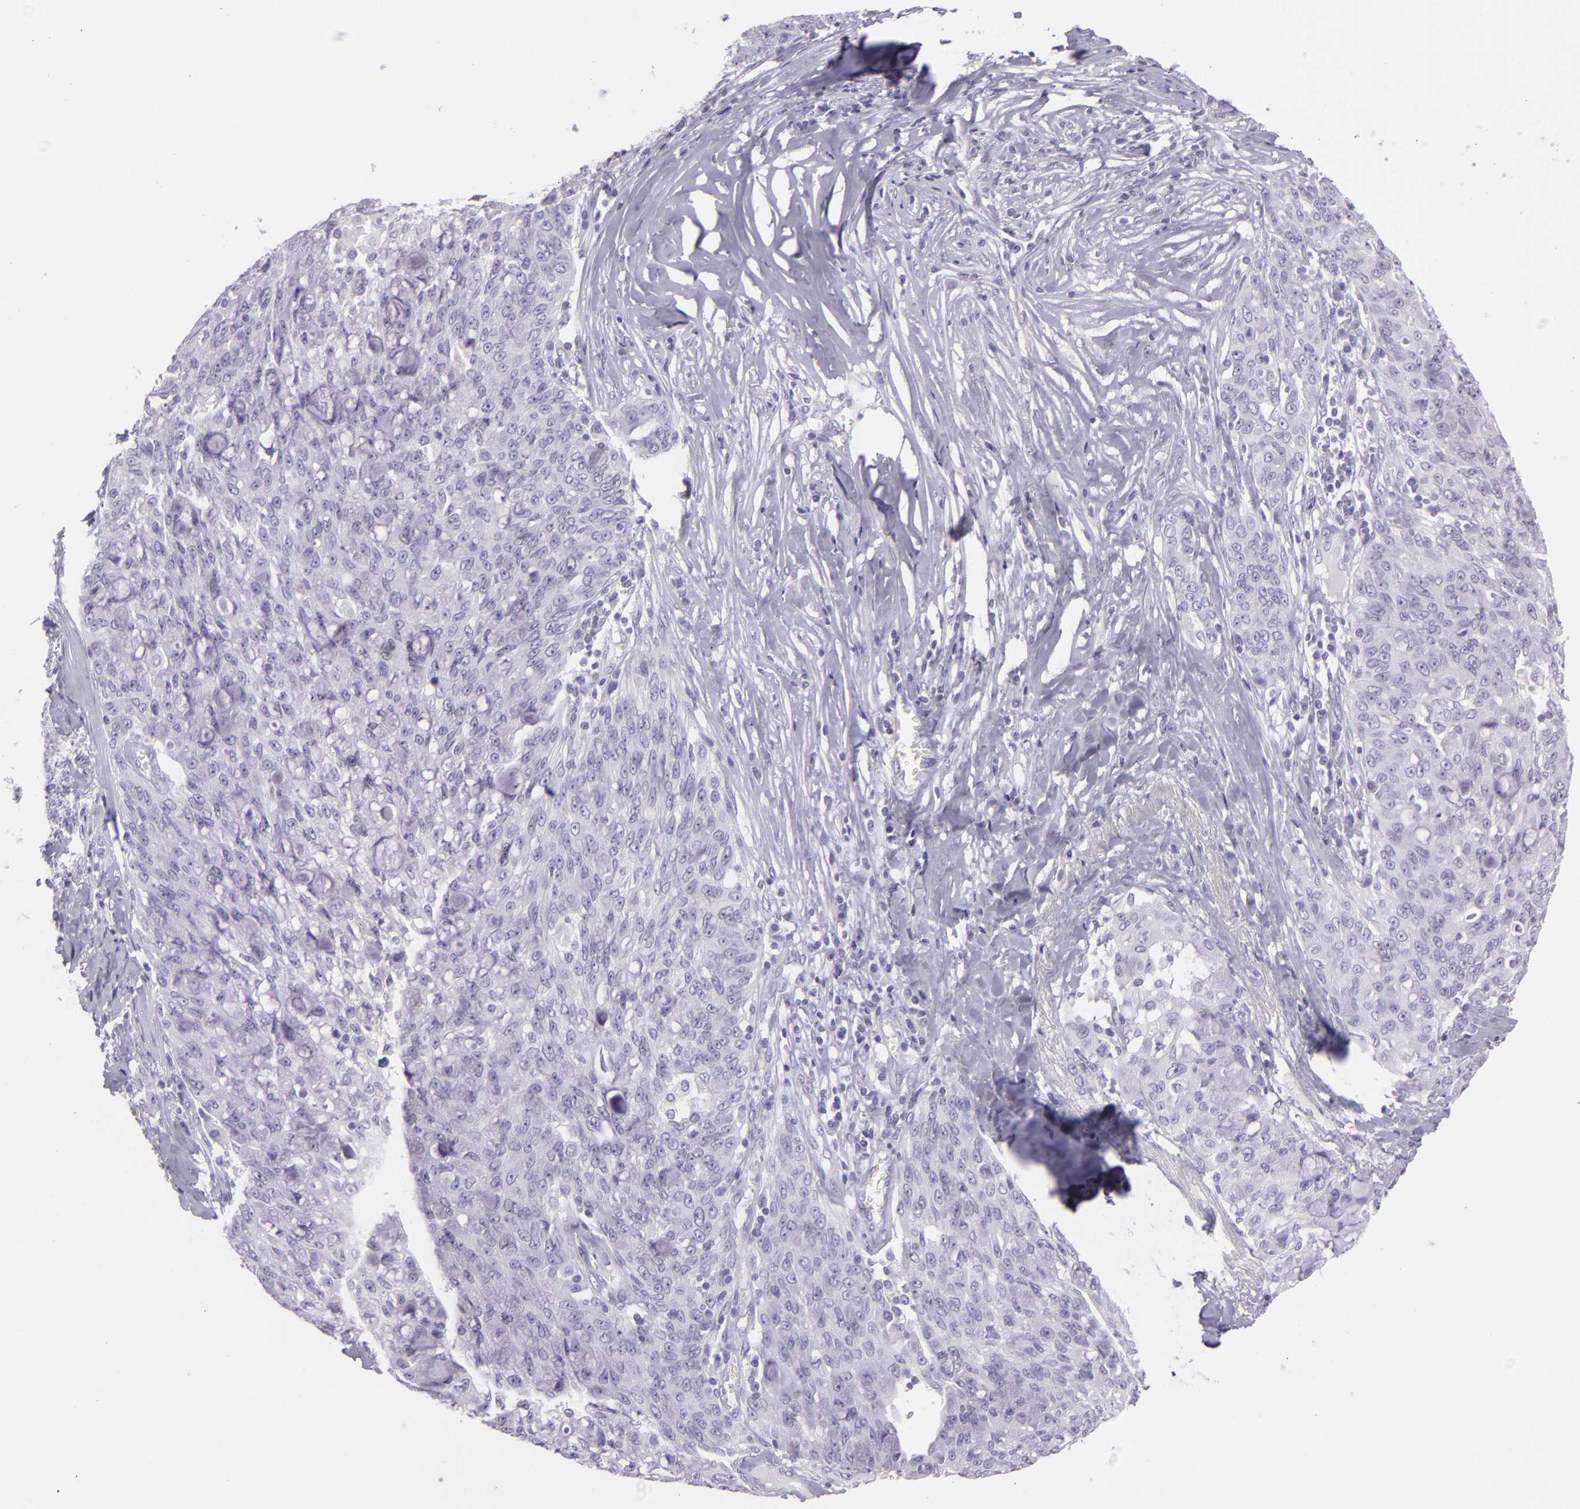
{"staining": {"intensity": "negative", "quantity": "none", "location": "none"}, "tissue": "lung cancer", "cell_type": "Tumor cells", "image_type": "cancer", "snomed": [{"axis": "morphology", "description": "Adenocarcinoma, NOS"}, {"axis": "topography", "description": "Lung"}], "caption": "This photomicrograph is of lung cancer (adenocarcinoma) stained with IHC to label a protein in brown with the nuclei are counter-stained blue. There is no positivity in tumor cells.", "gene": "MUC6", "patient": {"sex": "female", "age": 44}}